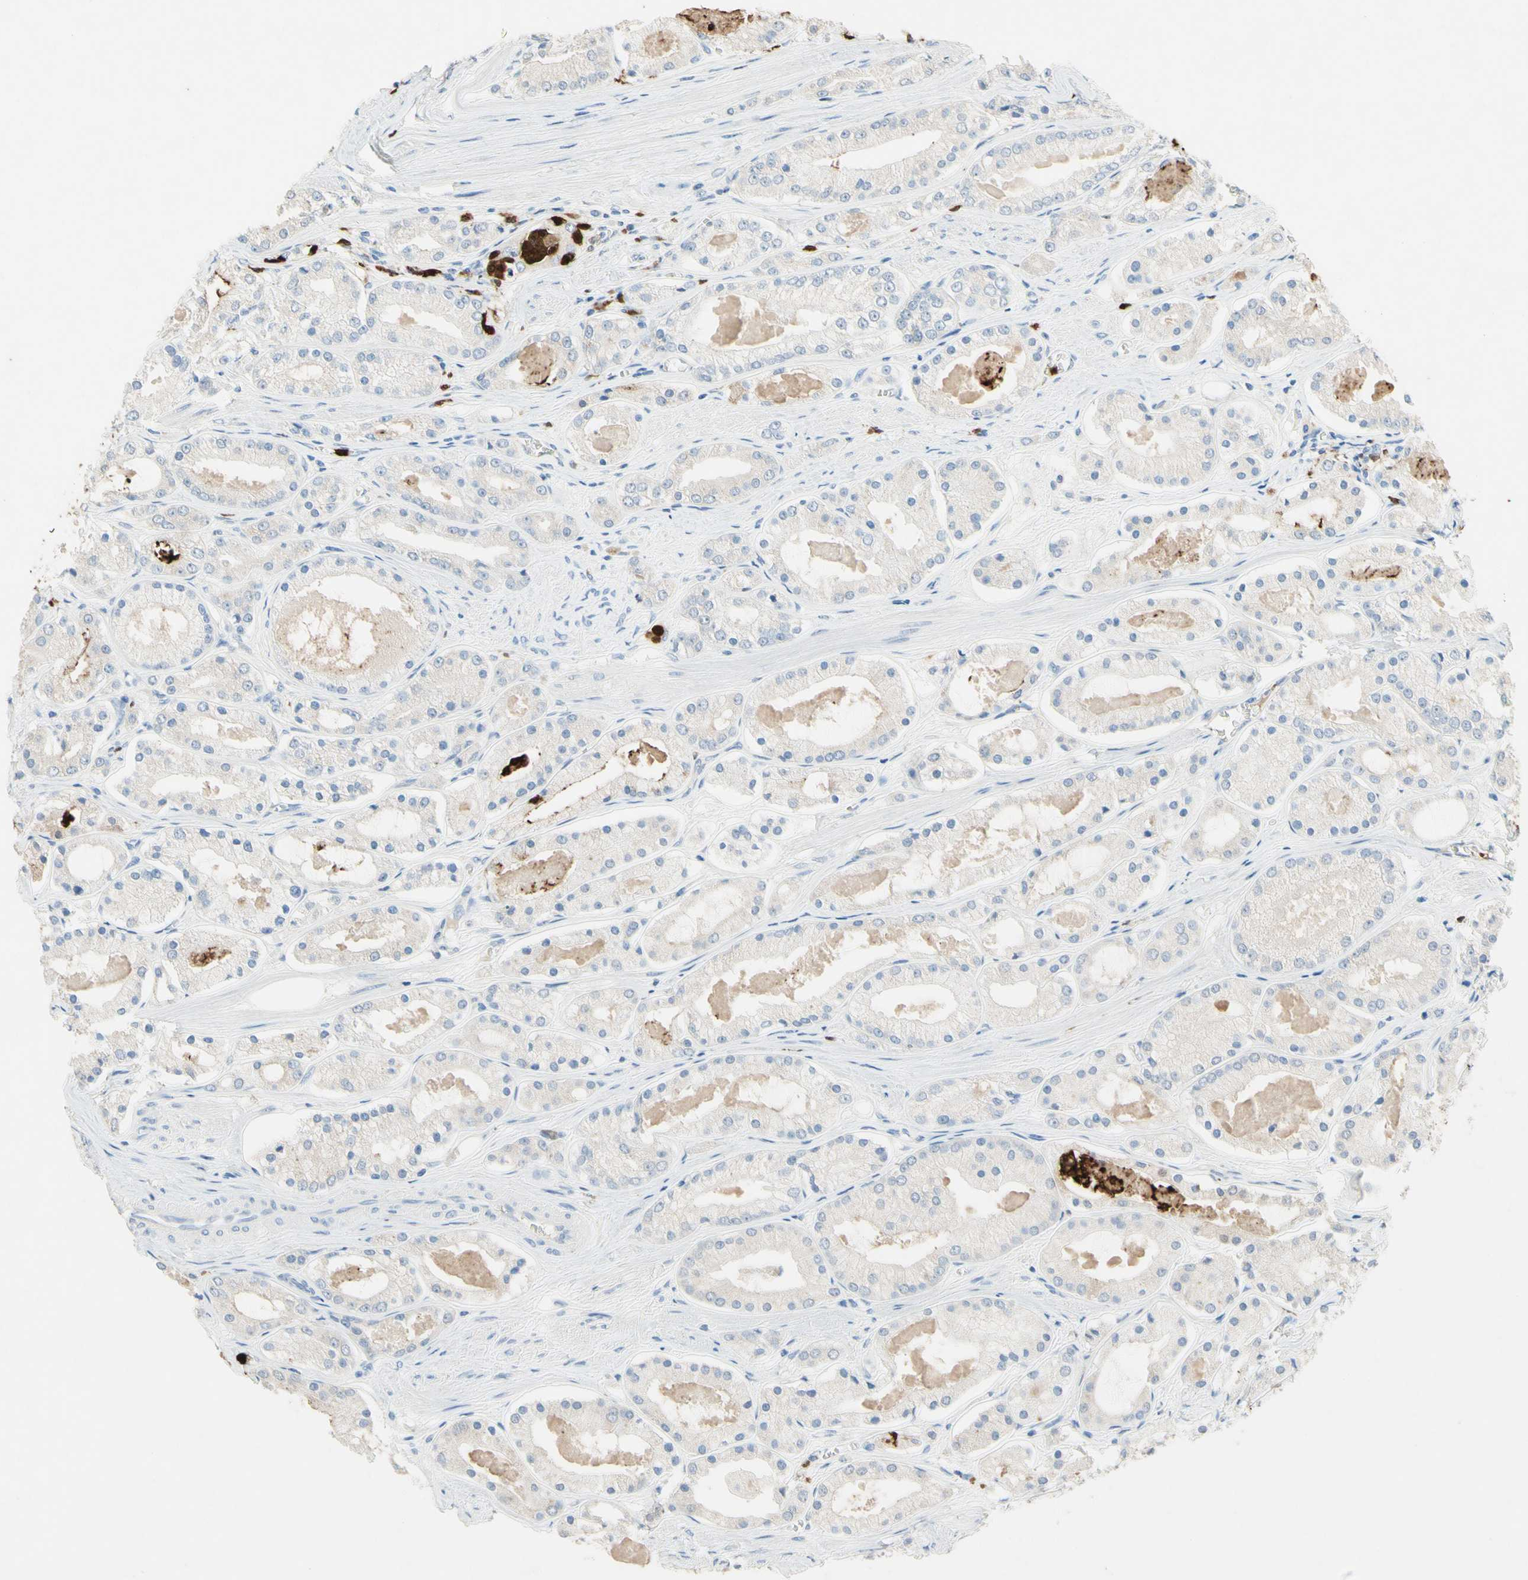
{"staining": {"intensity": "negative", "quantity": "none", "location": "none"}, "tissue": "prostate cancer", "cell_type": "Tumor cells", "image_type": "cancer", "snomed": [{"axis": "morphology", "description": "Adenocarcinoma, High grade"}, {"axis": "topography", "description": "Prostate"}], "caption": "Human high-grade adenocarcinoma (prostate) stained for a protein using immunohistochemistry demonstrates no expression in tumor cells.", "gene": "NFKBIZ", "patient": {"sex": "male", "age": 66}}